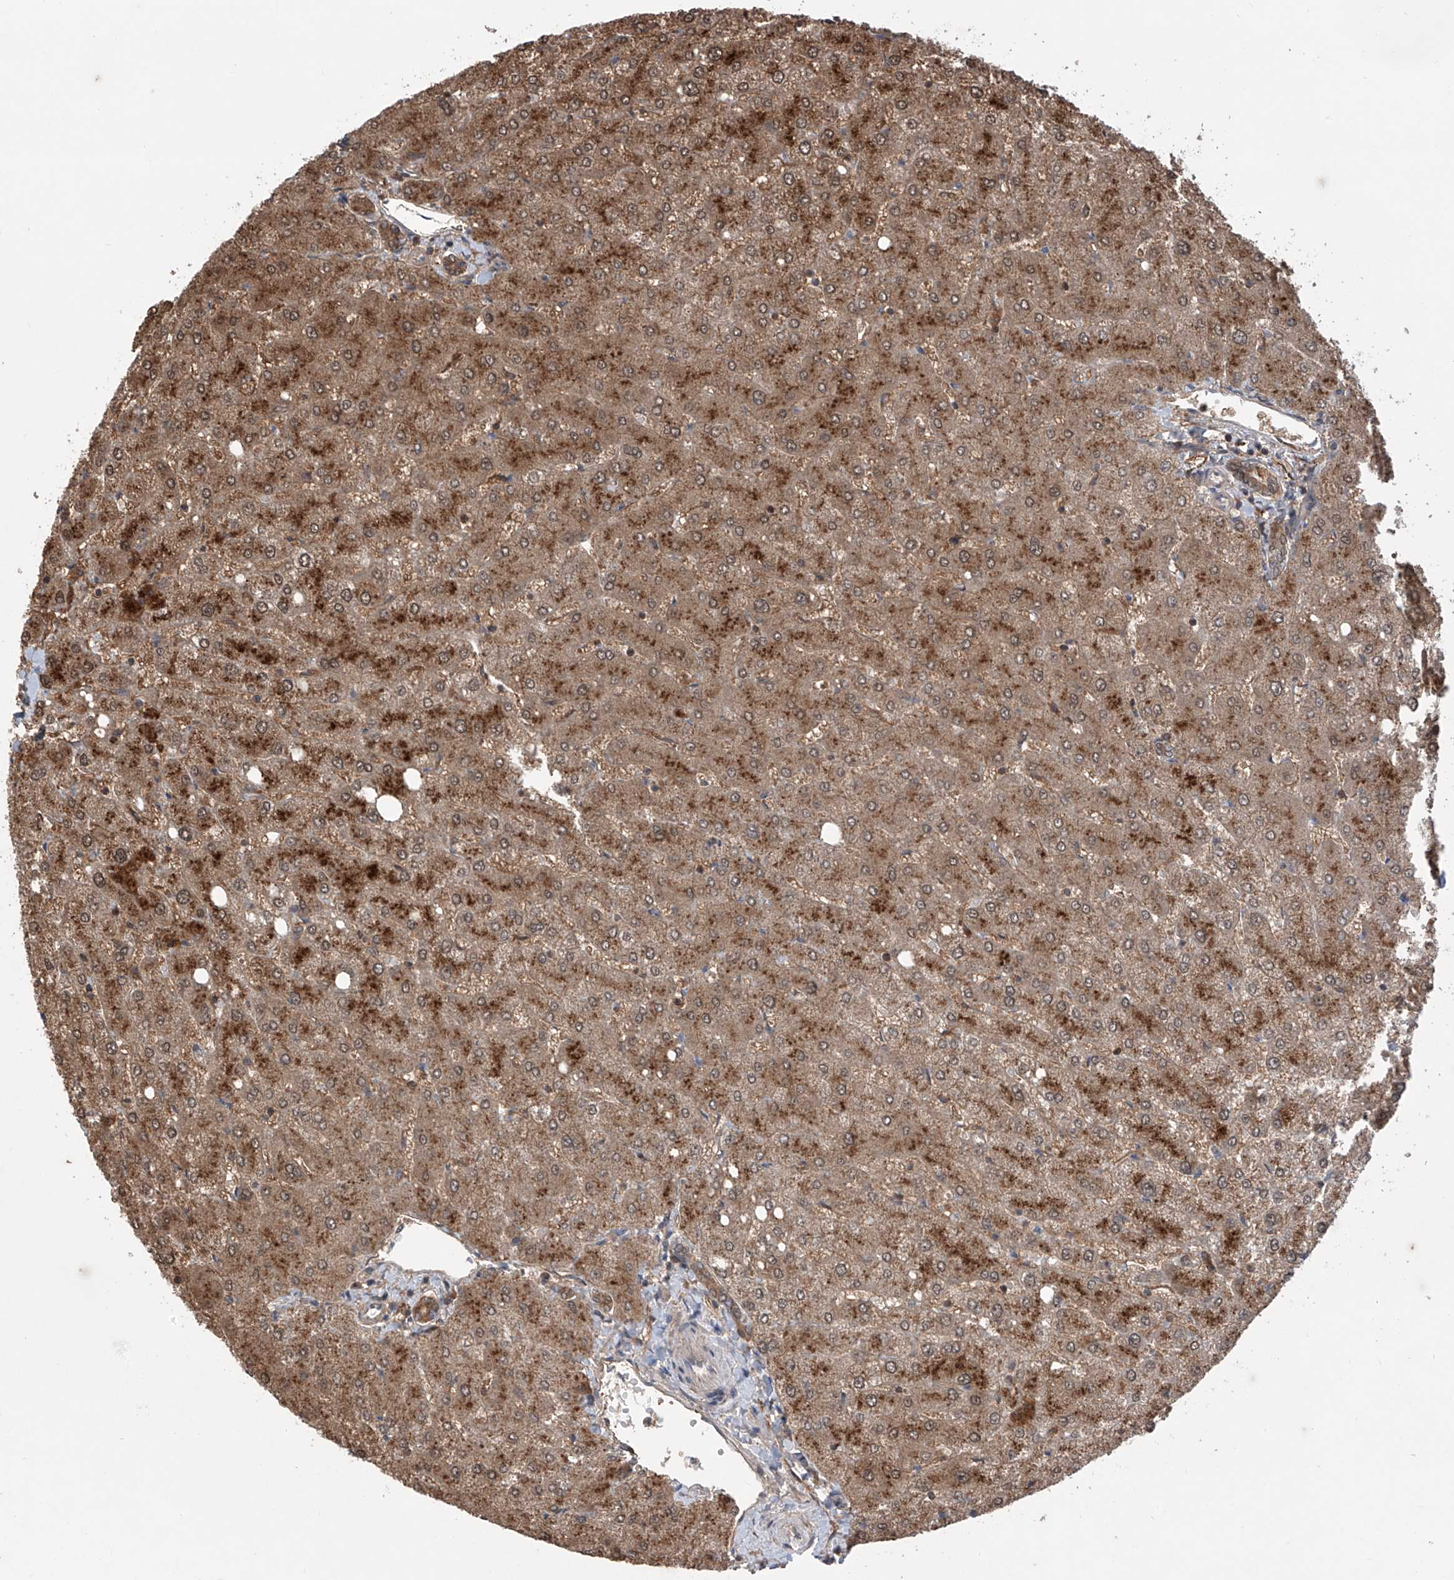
{"staining": {"intensity": "moderate", "quantity": "25%-75%", "location": "cytoplasmic/membranous"}, "tissue": "liver", "cell_type": "Cholangiocytes", "image_type": "normal", "snomed": [{"axis": "morphology", "description": "Normal tissue, NOS"}, {"axis": "topography", "description": "Liver"}], "caption": "Cholangiocytes exhibit medium levels of moderate cytoplasmic/membranous positivity in approximately 25%-75% of cells in benign liver.", "gene": "HOXC8", "patient": {"sex": "female", "age": 54}}